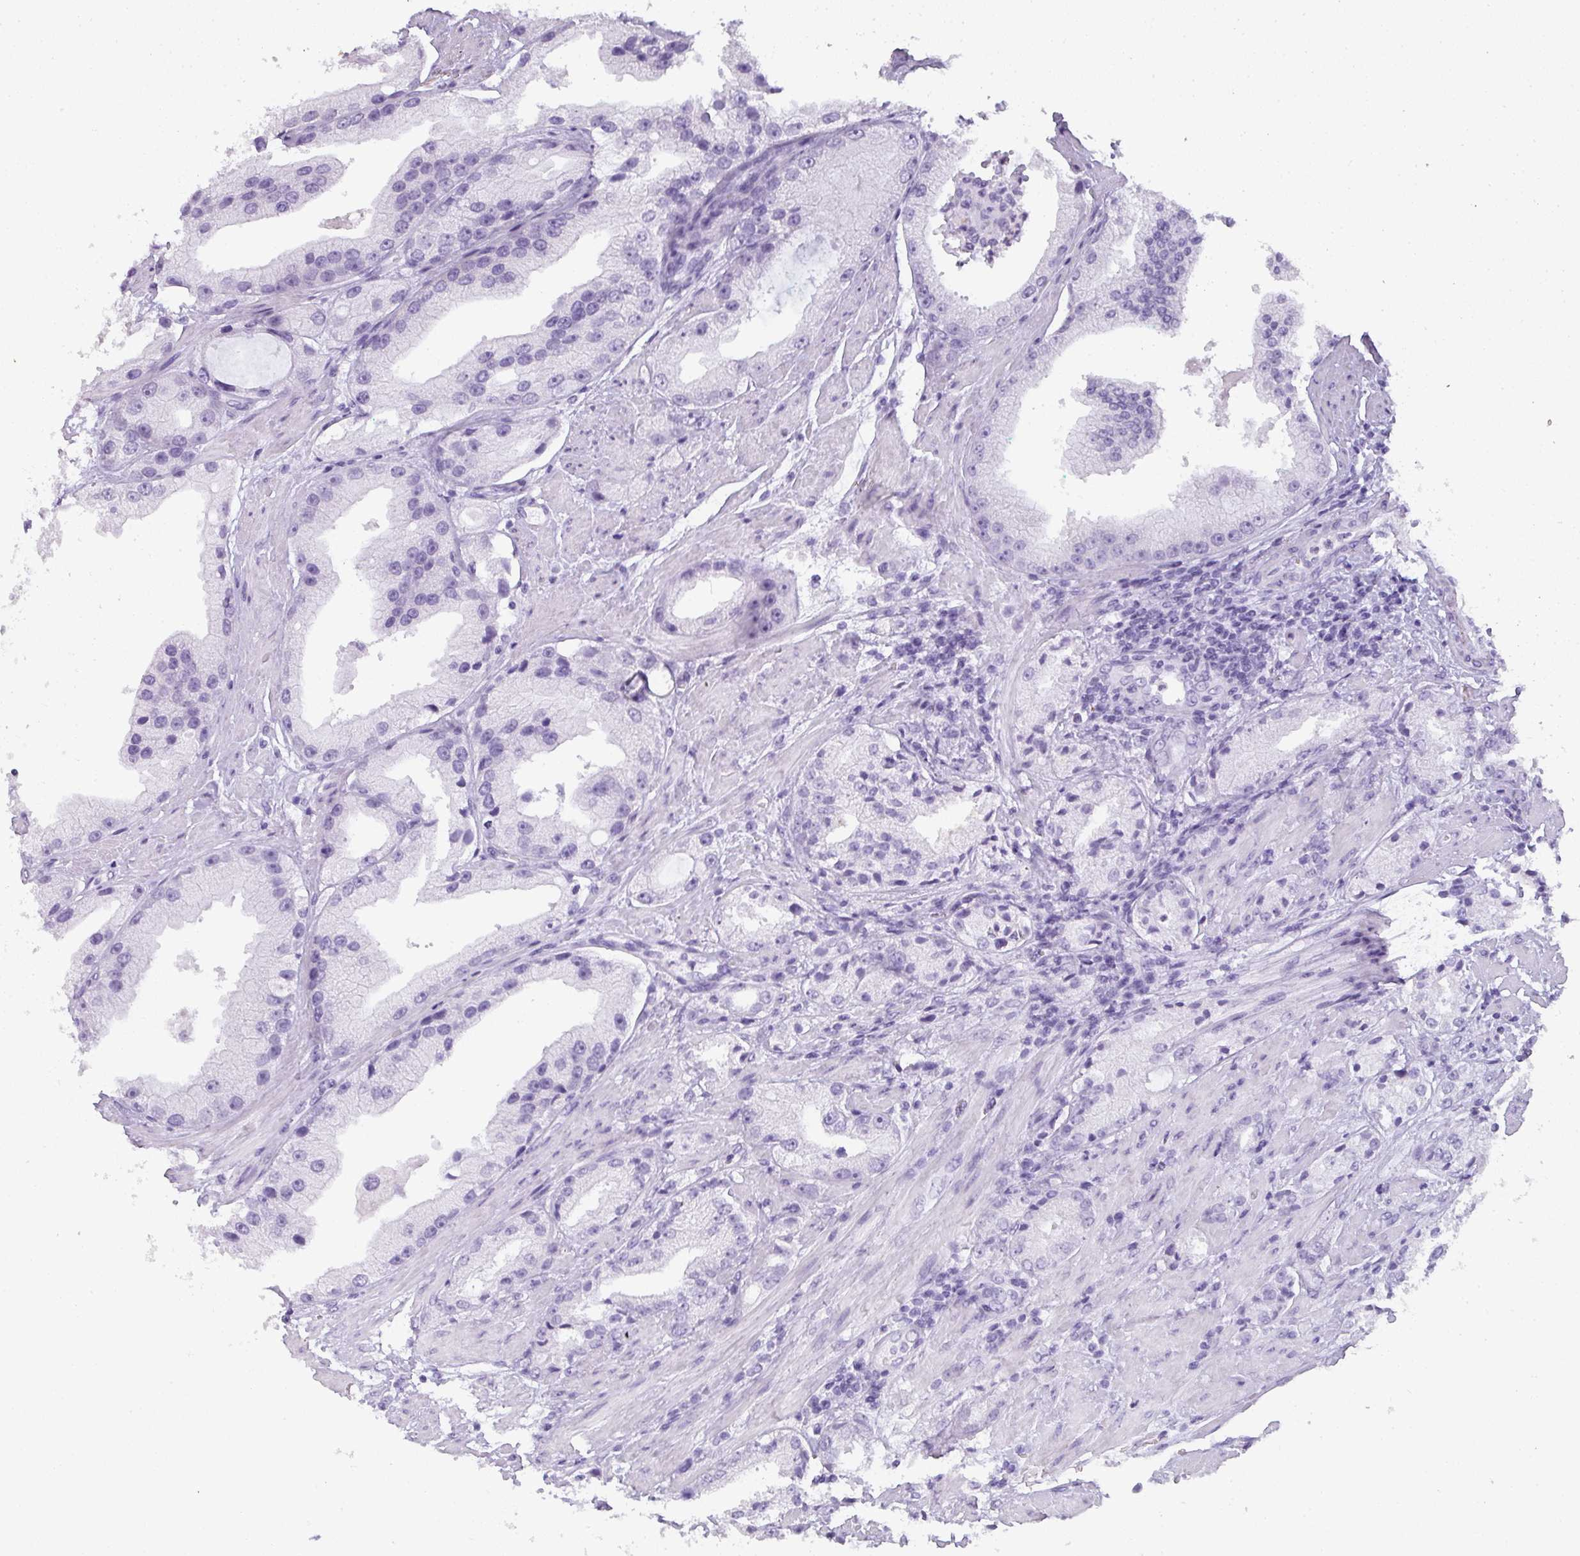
{"staining": {"intensity": "negative", "quantity": "none", "location": "none"}, "tissue": "prostate cancer", "cell_type": "Tumor cells", "image_type": "cancer", "snomed": [{"axis": "morphology", "description": "Adenocarcinoma, Low grade"}, {"axis": "topography", "description": "Prostate"}], "caption": "Prostate cancer (low-grade adenocarcinoma) was stained to show a protein in brown. There is no significant staining in tumor cells.", "gene": "RBMY1F", "patient": {"sex": "male", "age": 67}}